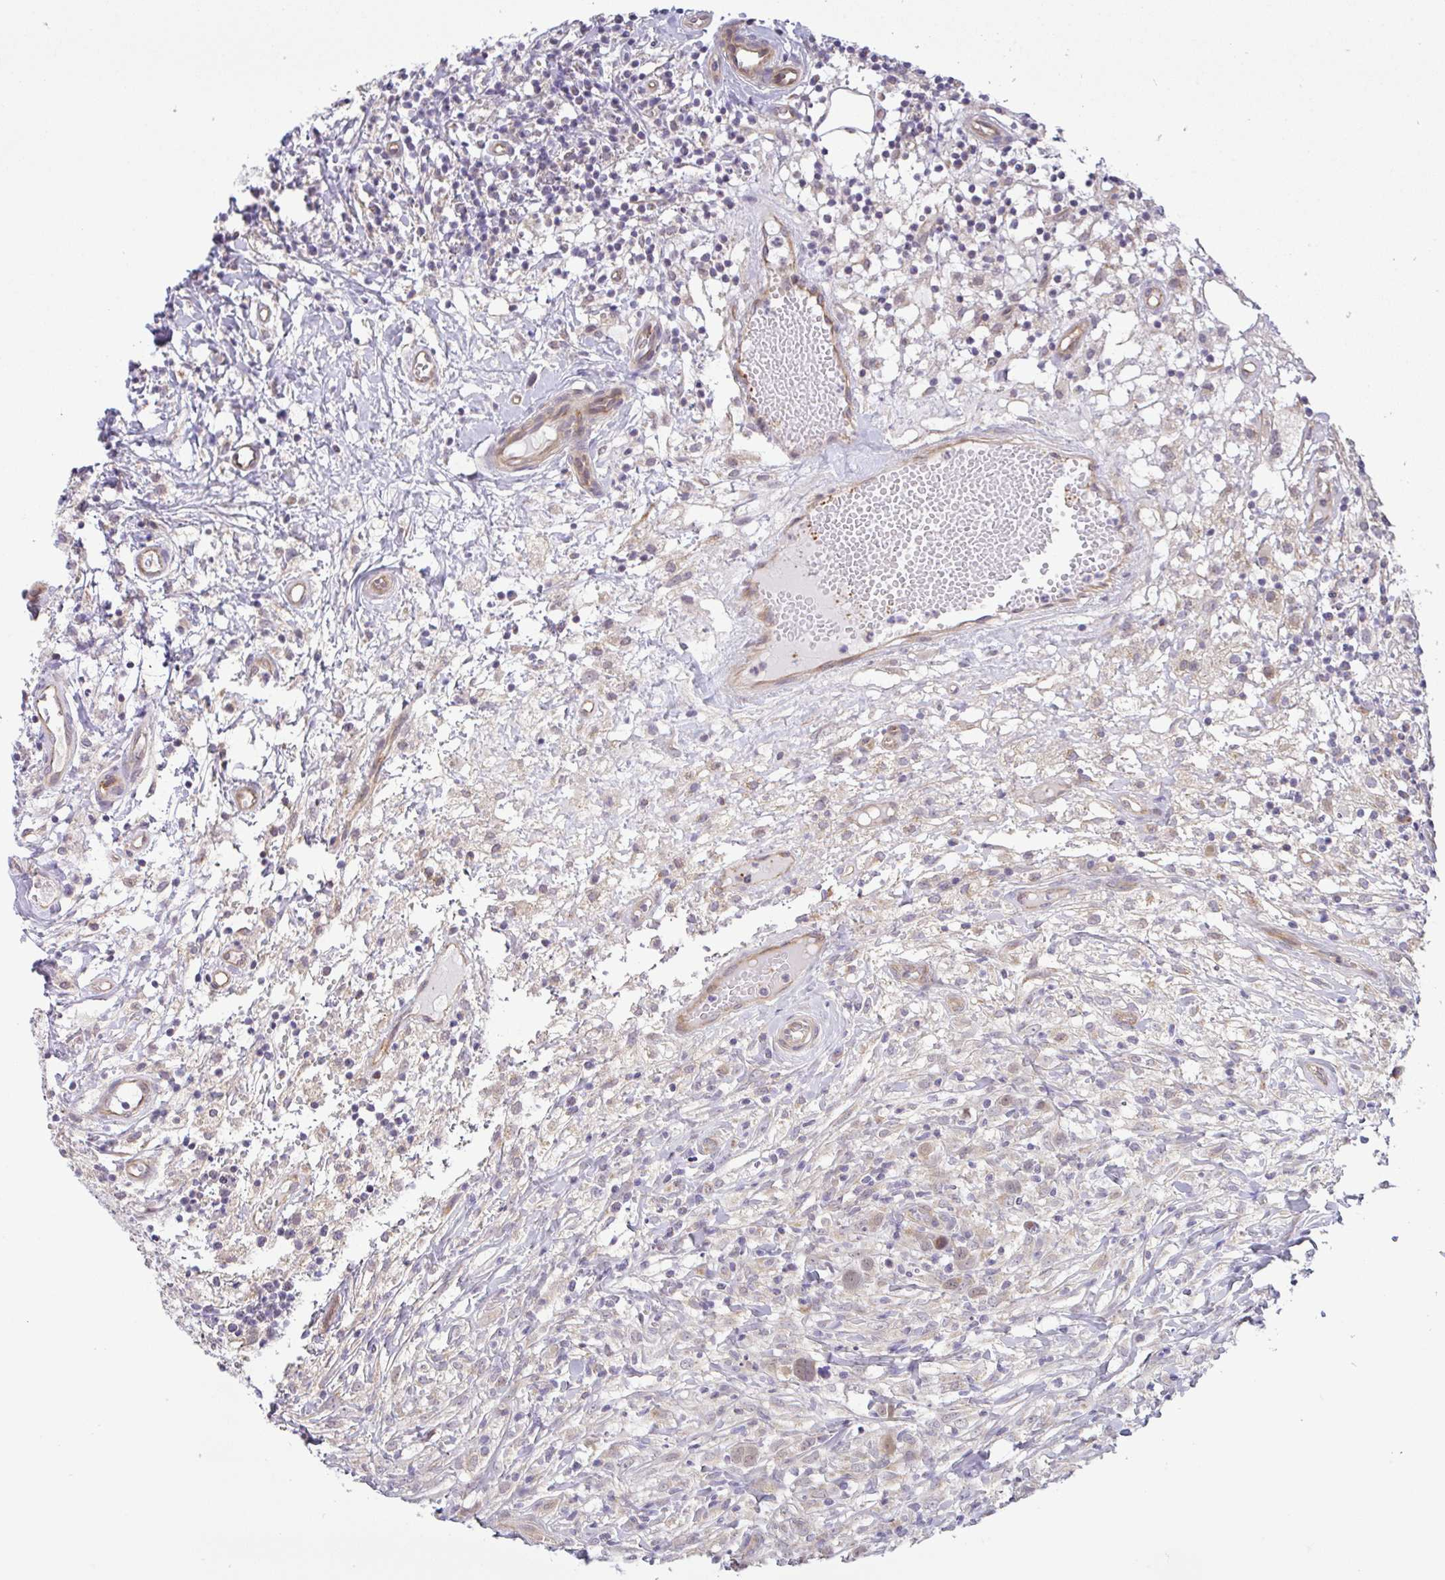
{"staining": {"intensity": "weak", "quantity": "25%-75%", "location": "nuclear"}, "tissue": "lymphoma", "cell_type": "Tumor cells", "image_type": "cancer", "snomed": [{"axis": "morphology", "description": "Hodgkin's disease, NOS"}, {"axis": "topography", "description": "No Tissue"}], "caption": "Weak nuclear positivity is present in approximately 25%-75% of tumor cells in Hodgkin's disease.", "gene": "DLEU7", "patient": {"sex": "female", "age": 21}}